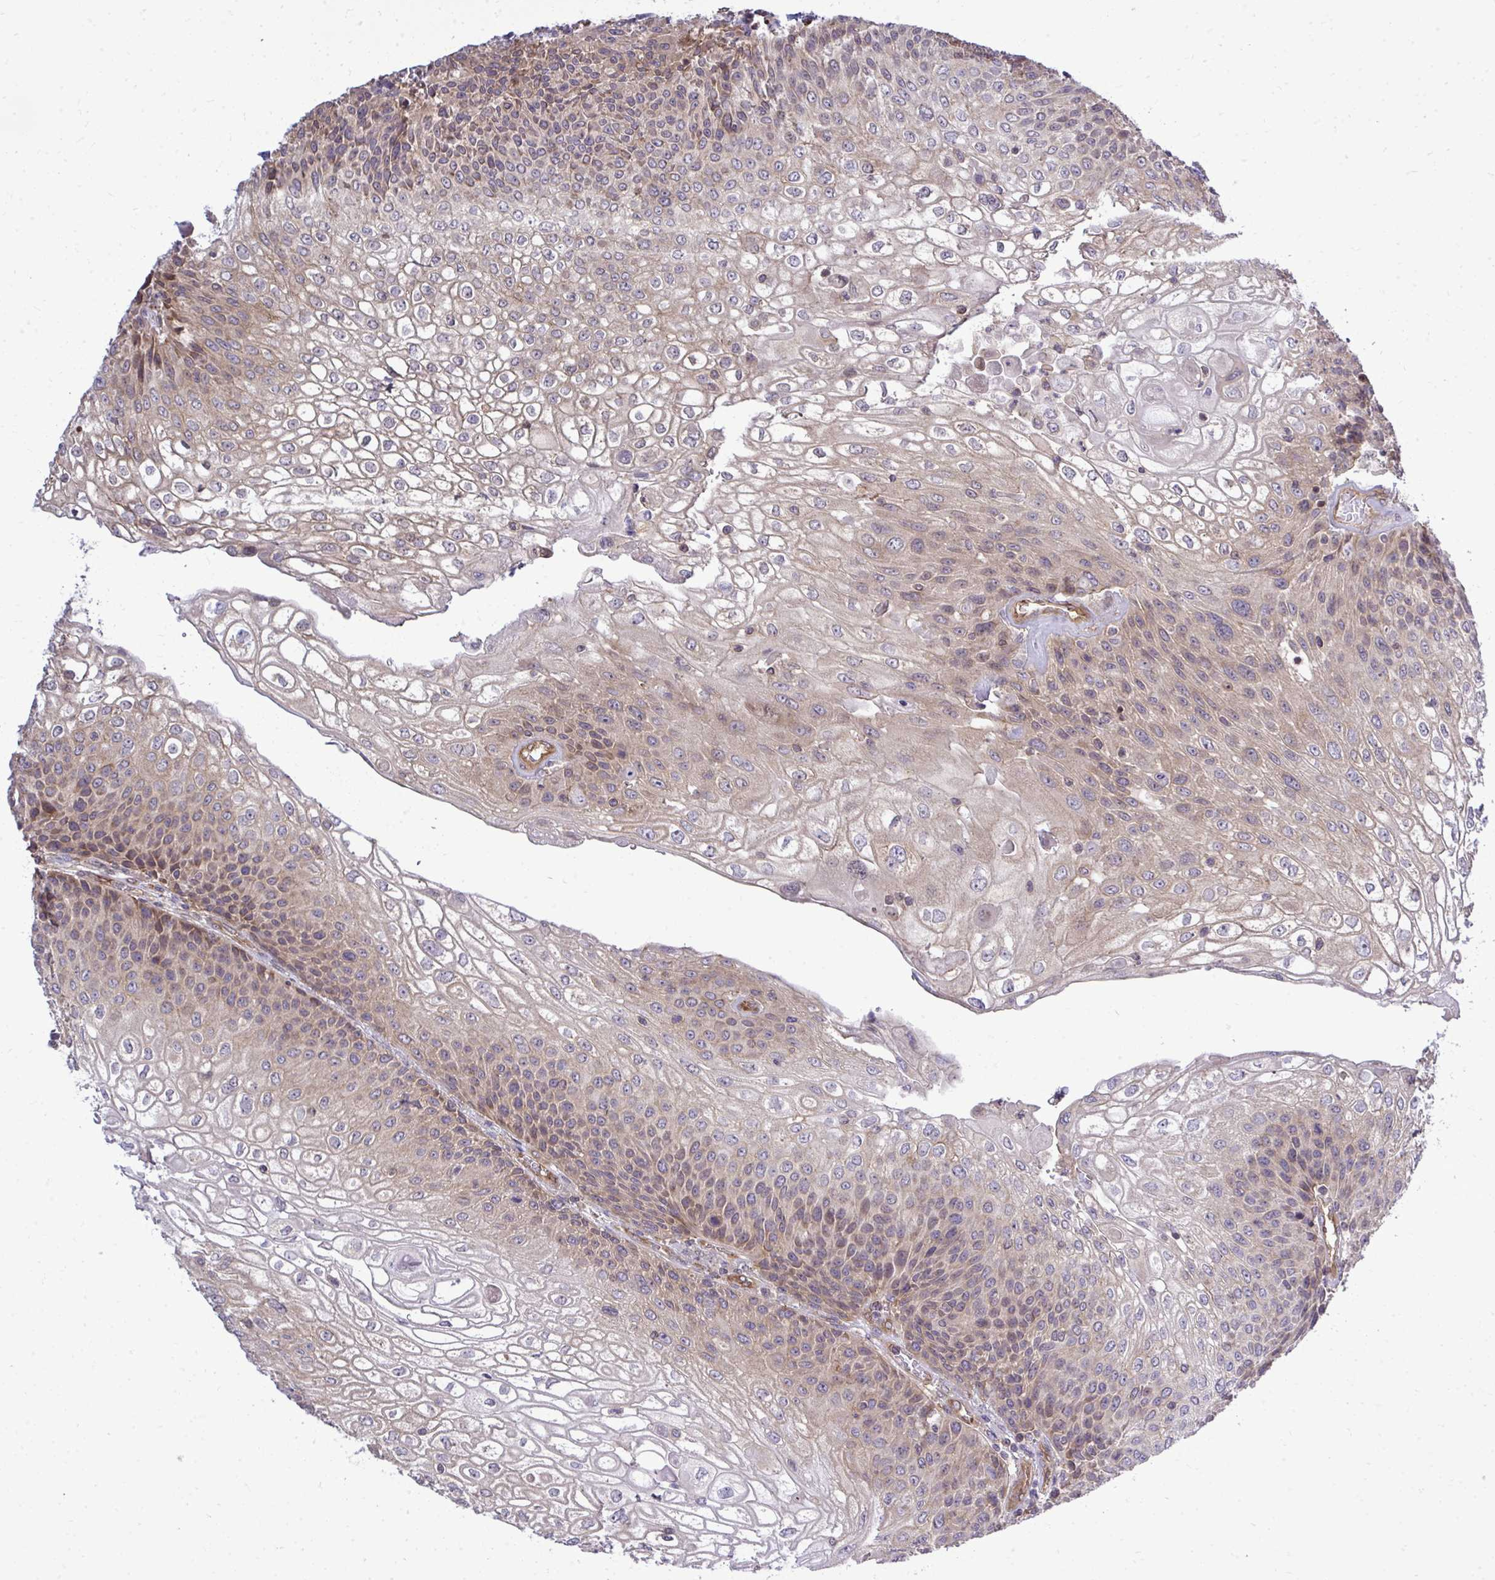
{"staining": {"intensity": "moderate", "quantity": "25%-75%", "location": "cytoplasmic/membranous"}, "tissue": "urothelial cancer", "cell_type": "Tumor cells", "image_type": "cancer", "snomed": [{"axis": "morphology", "description": "Urothelial carcinoma, High grade"}, {"axis": "topography", "description": "Urinary bladder"}], "caption": "Urothelial cancer stained with a protein marker shows moderate staining in tumor cells.", "gene": "FUT10", "patient": {"sex": "female", "age": 70}}